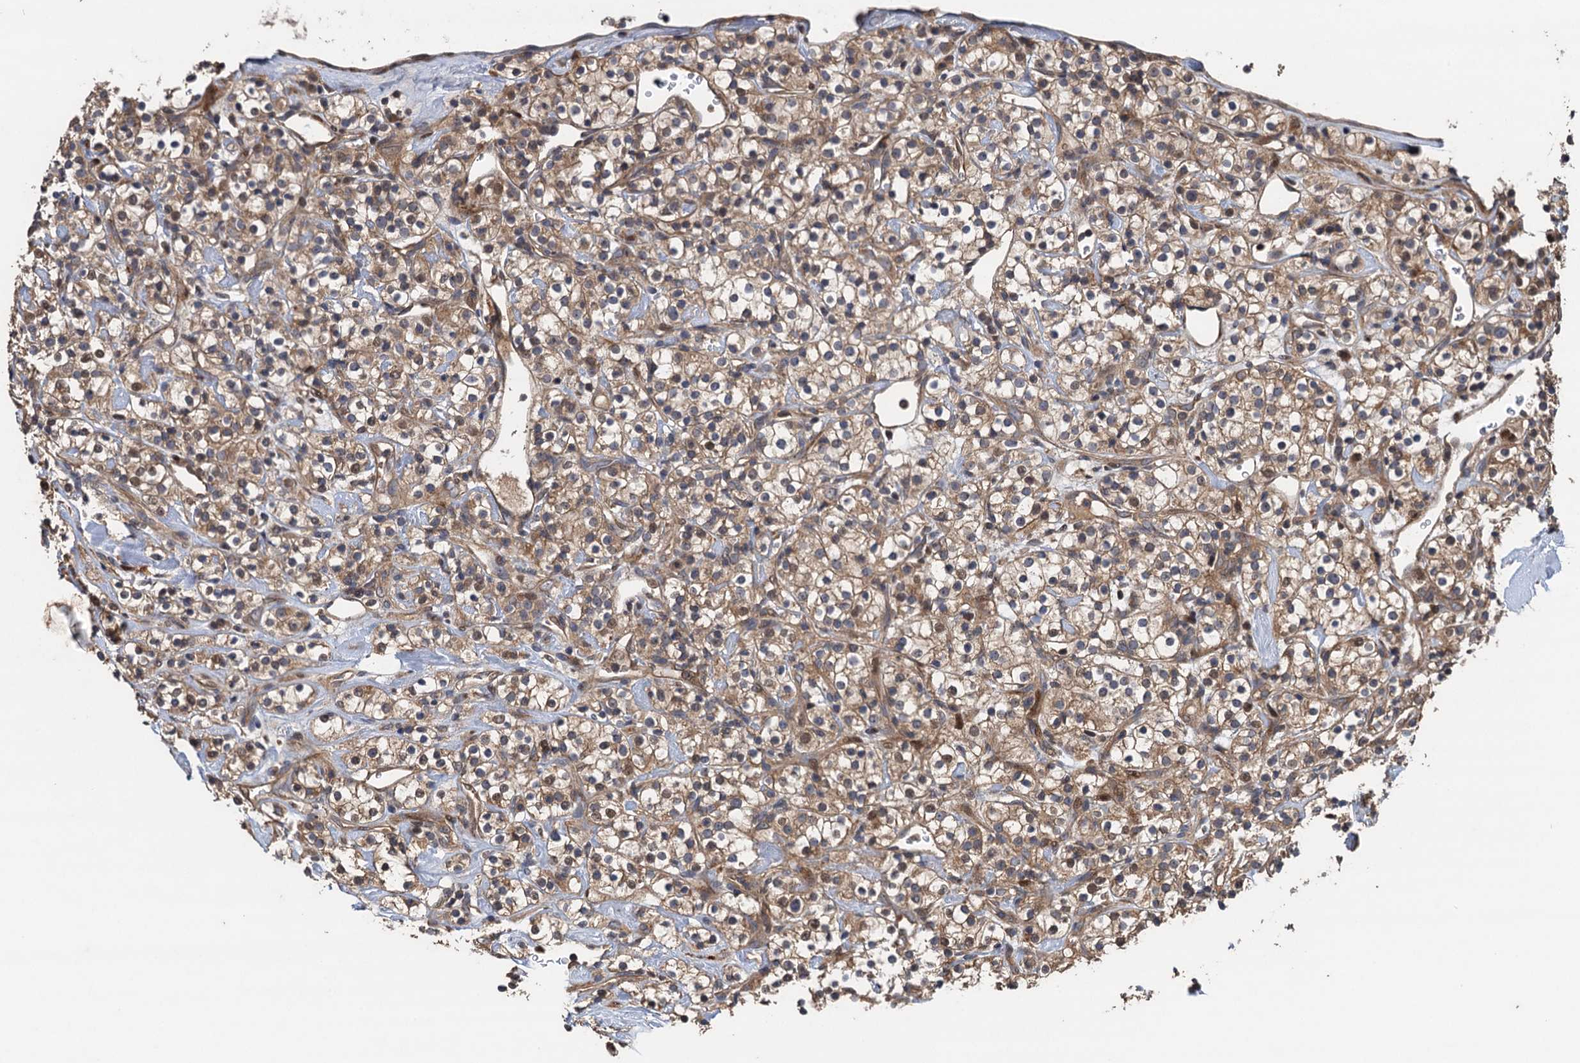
{"staining": {"intensity": "weak", "quantity": ">75%", "location": "cytoplasmic/membranous"}, "tissue": "renal cancer", "cell_type": "Tumor cells", "image_type": "cancer", "snomed": [{"axis": "morphology", "description": "Adenocarcinoma, NOS"}, {"axis": "topography", "description": "Kidney"}], "caption": "Protein staining shows weak cytoplasmic/membranous expression in approximately >75% of tumor cells in renal cancer.", "gene": "TMEM39B", "patient": {"sex": "male", "age": 77}}